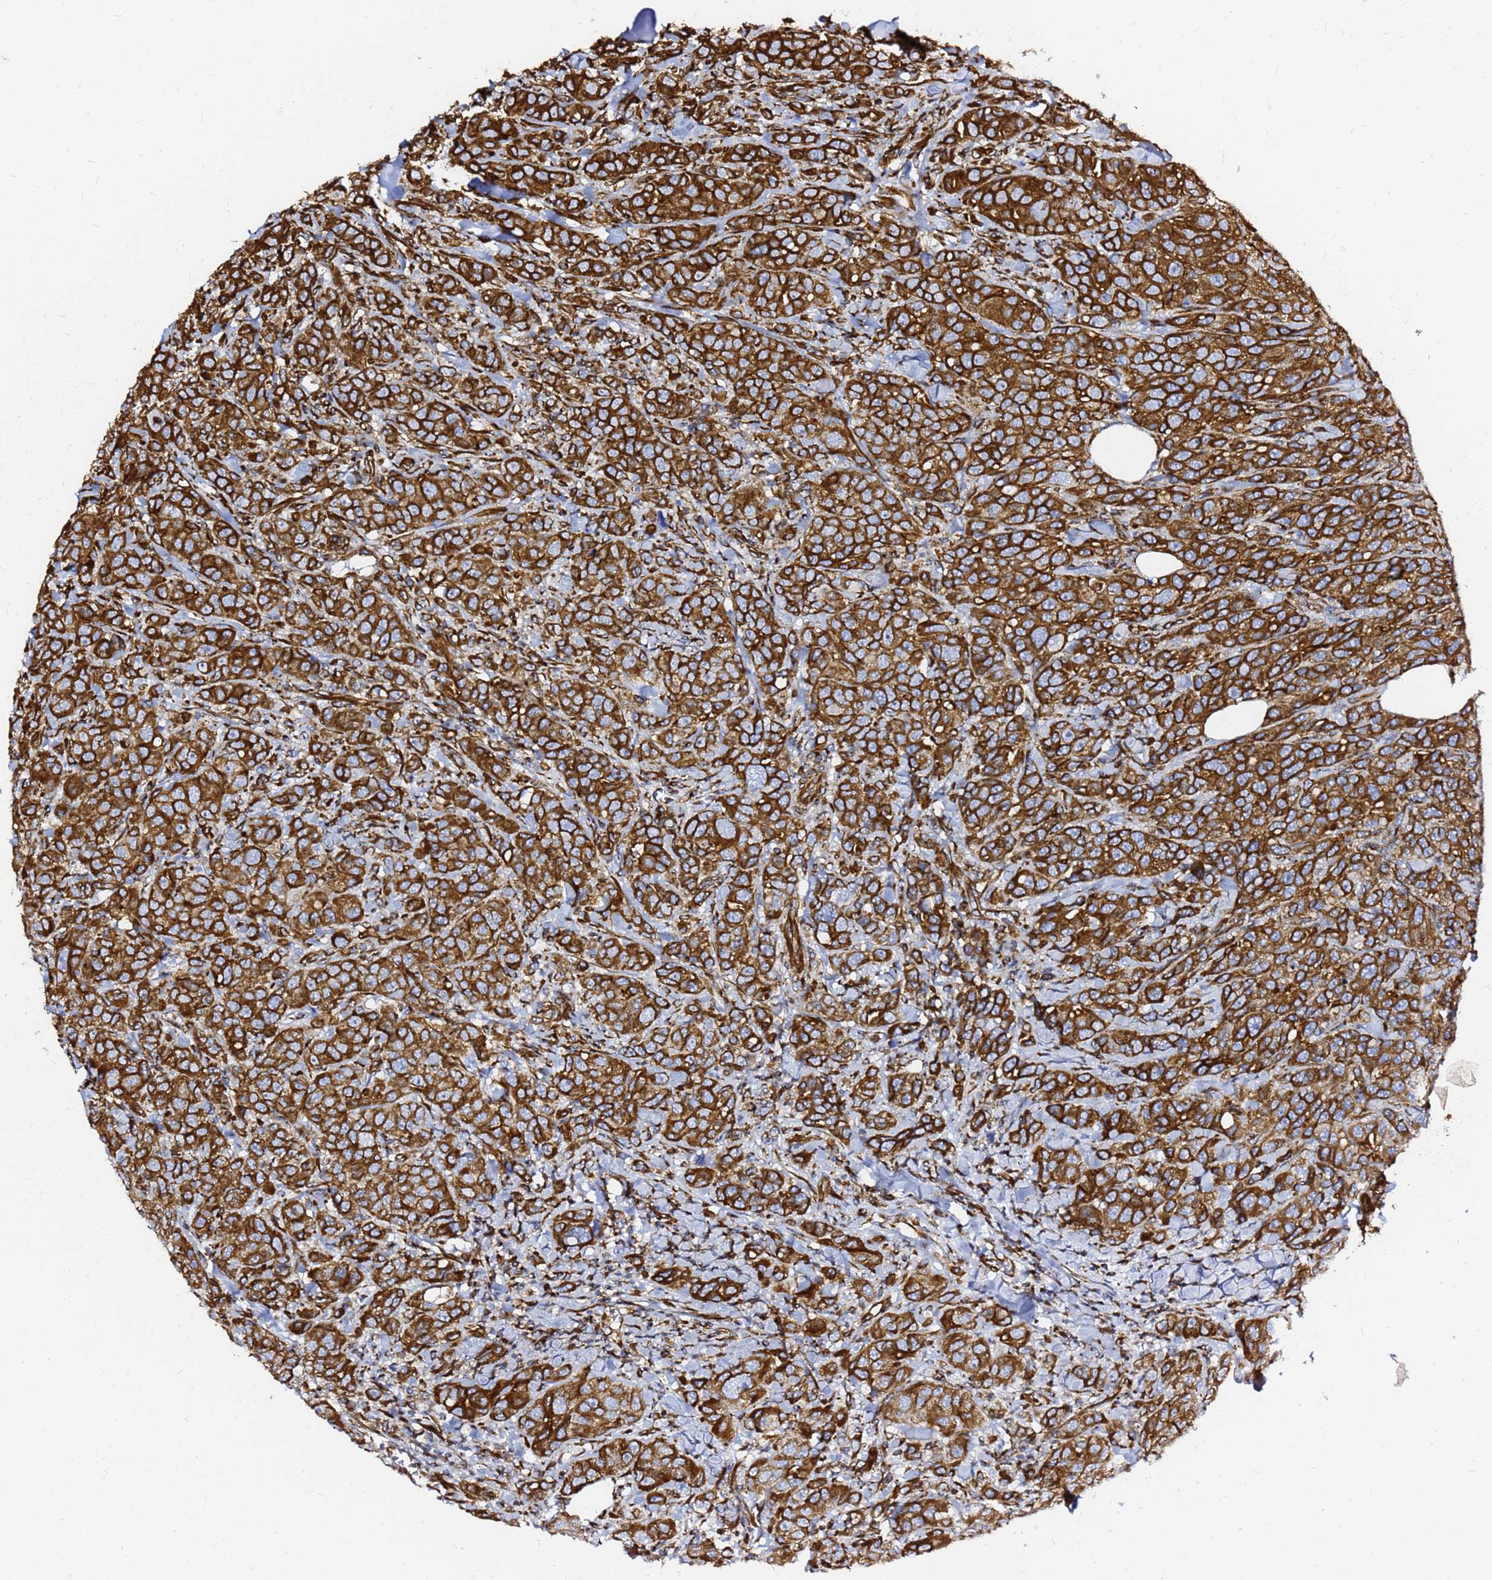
{"staining": {"intensity": "strong", "quantity": ">75%", "location": "cytoplasmic/membranous"}, "tissue": "breast cancer", "cell_type": "Tumor cells", "image_type": "cancer", "snomed": [{"axis": "morphology", "description": "Duct carcinoma"}, {"axis": "topography", "description": "Breast"}], "caption": "A brown stain highlights strong cytoplasmic/membranous staining of a protein in human breast cancer (invasive ductal carcinoma) tumor cells.", "gene": "TUBA8", "patient": {"sex": "female", "age": 43}}